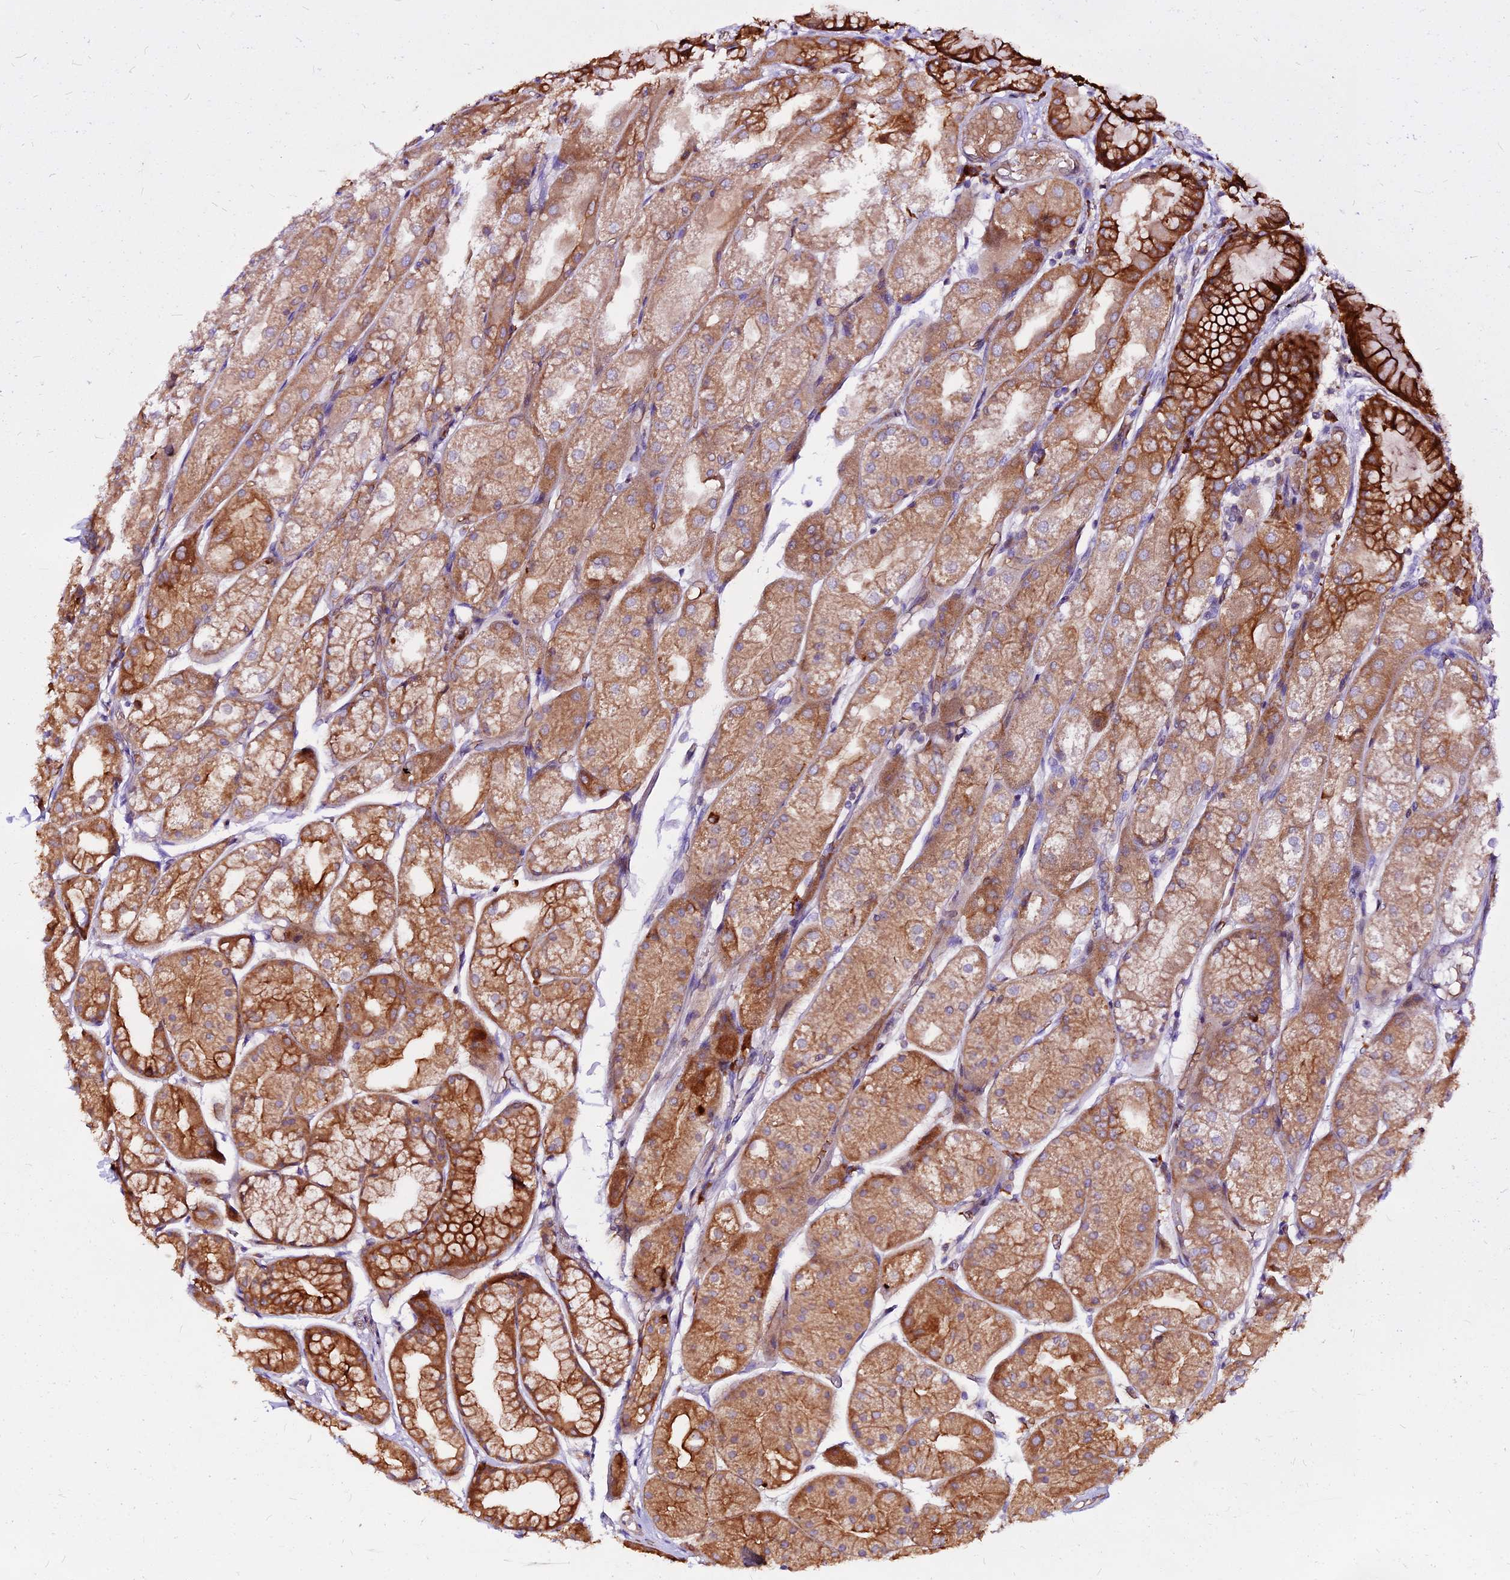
{"staining": {"intensity": "strong", "quantity": ">75%", "location": "cytoplasmic/membranous"}, "tissue": "stomach", "cell_type": "Glandular cells", "image_type": "normal", "snomed": [{"axis": "morphology", "description": "Normal tissue, NOS"}, {"axis": "topography", "description": "Stomach, upper"}], "caption": "This is a histology image of immunohistochemistry (IHC) staining of normal stomach, which shows strong positivity in the cytoplasmic/membranous of glandular cells.", "gene": "DENND2D", "patient": {"sex": "male", "age": 72}}